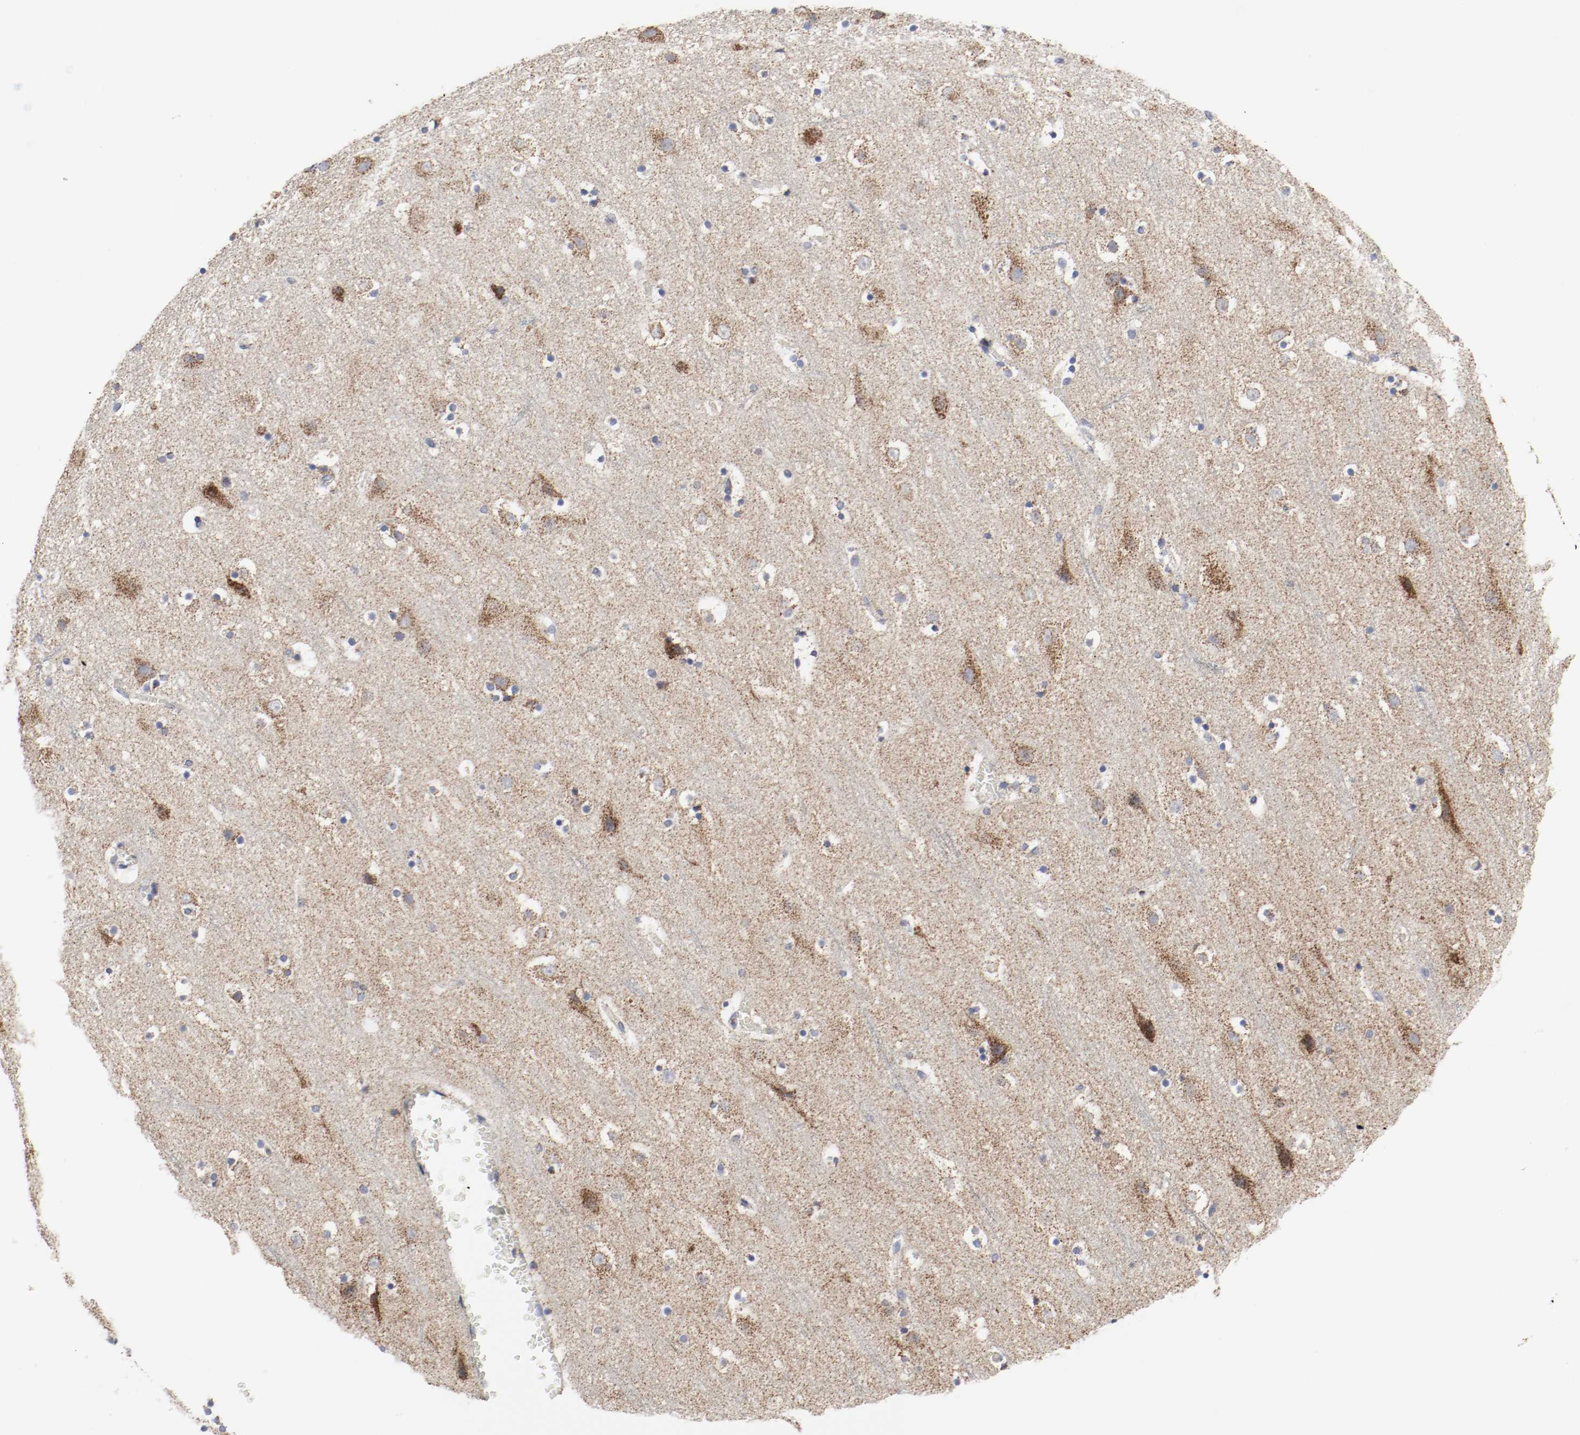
{"staining": {"intensity": "moderate", "quantity": "25%-75%", "location": "cytoplasmic/membranous"}, "tissue": "cerebral cortex", "cell_type": "Endothelial cells", "image_type": "normal", "snomed": [{"axis": "morphology", "description": "Normal tissue, NOS"}, {"axis": "topography", "description": "Cerebral cortex"}], "caption": "This image exhibits unremarkable cerebral cortex stained with immunohistochemistry (IHC) to label a protein in brown. The cytoplasmic/membranous of endothelial cells show moderate positivity for the protein. Nuclei are counter-stained blue.", "gene": "AFG3L2", "patient": {"sex": "male", "age": 45}}